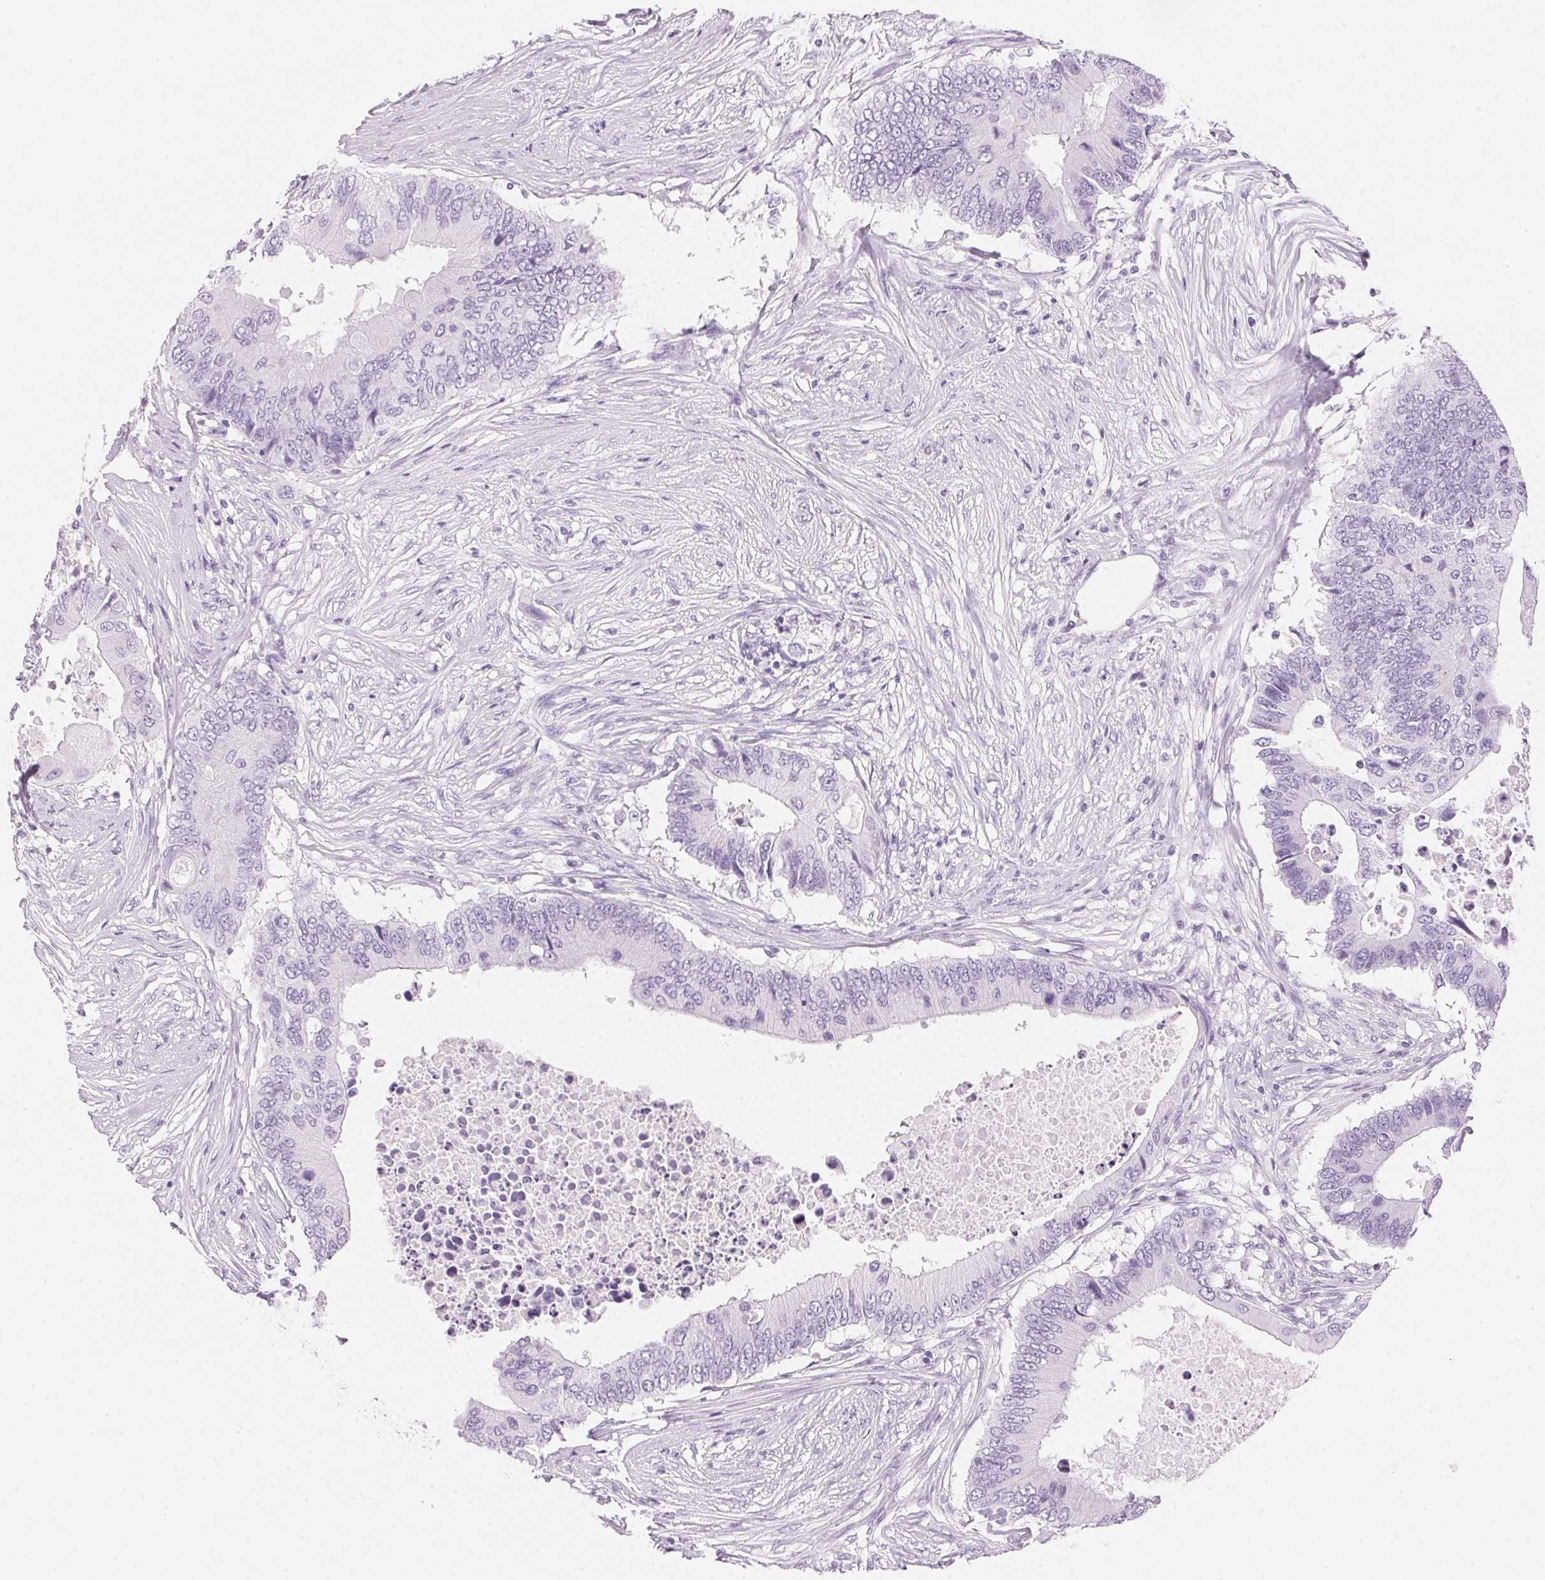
{"staining": {"intensity": "negative", "quantity": "none", "location": "none"}, "tissue": "colorectal cancer", "cell_type": "Tumor cells", "image_type": "cancer", "snomed": [{"axis": "morphology", "description": "Adenocarcinoma, NOS"}, {"axis": "topography", "description": "Colon"}], "caption": "Protein analysis of colorectal cancer (adenocarcinoma) reveals no significant staining in tumor cells.", "gene": "IGFBP1", "patient": {"sex": "male", "age": 71}}